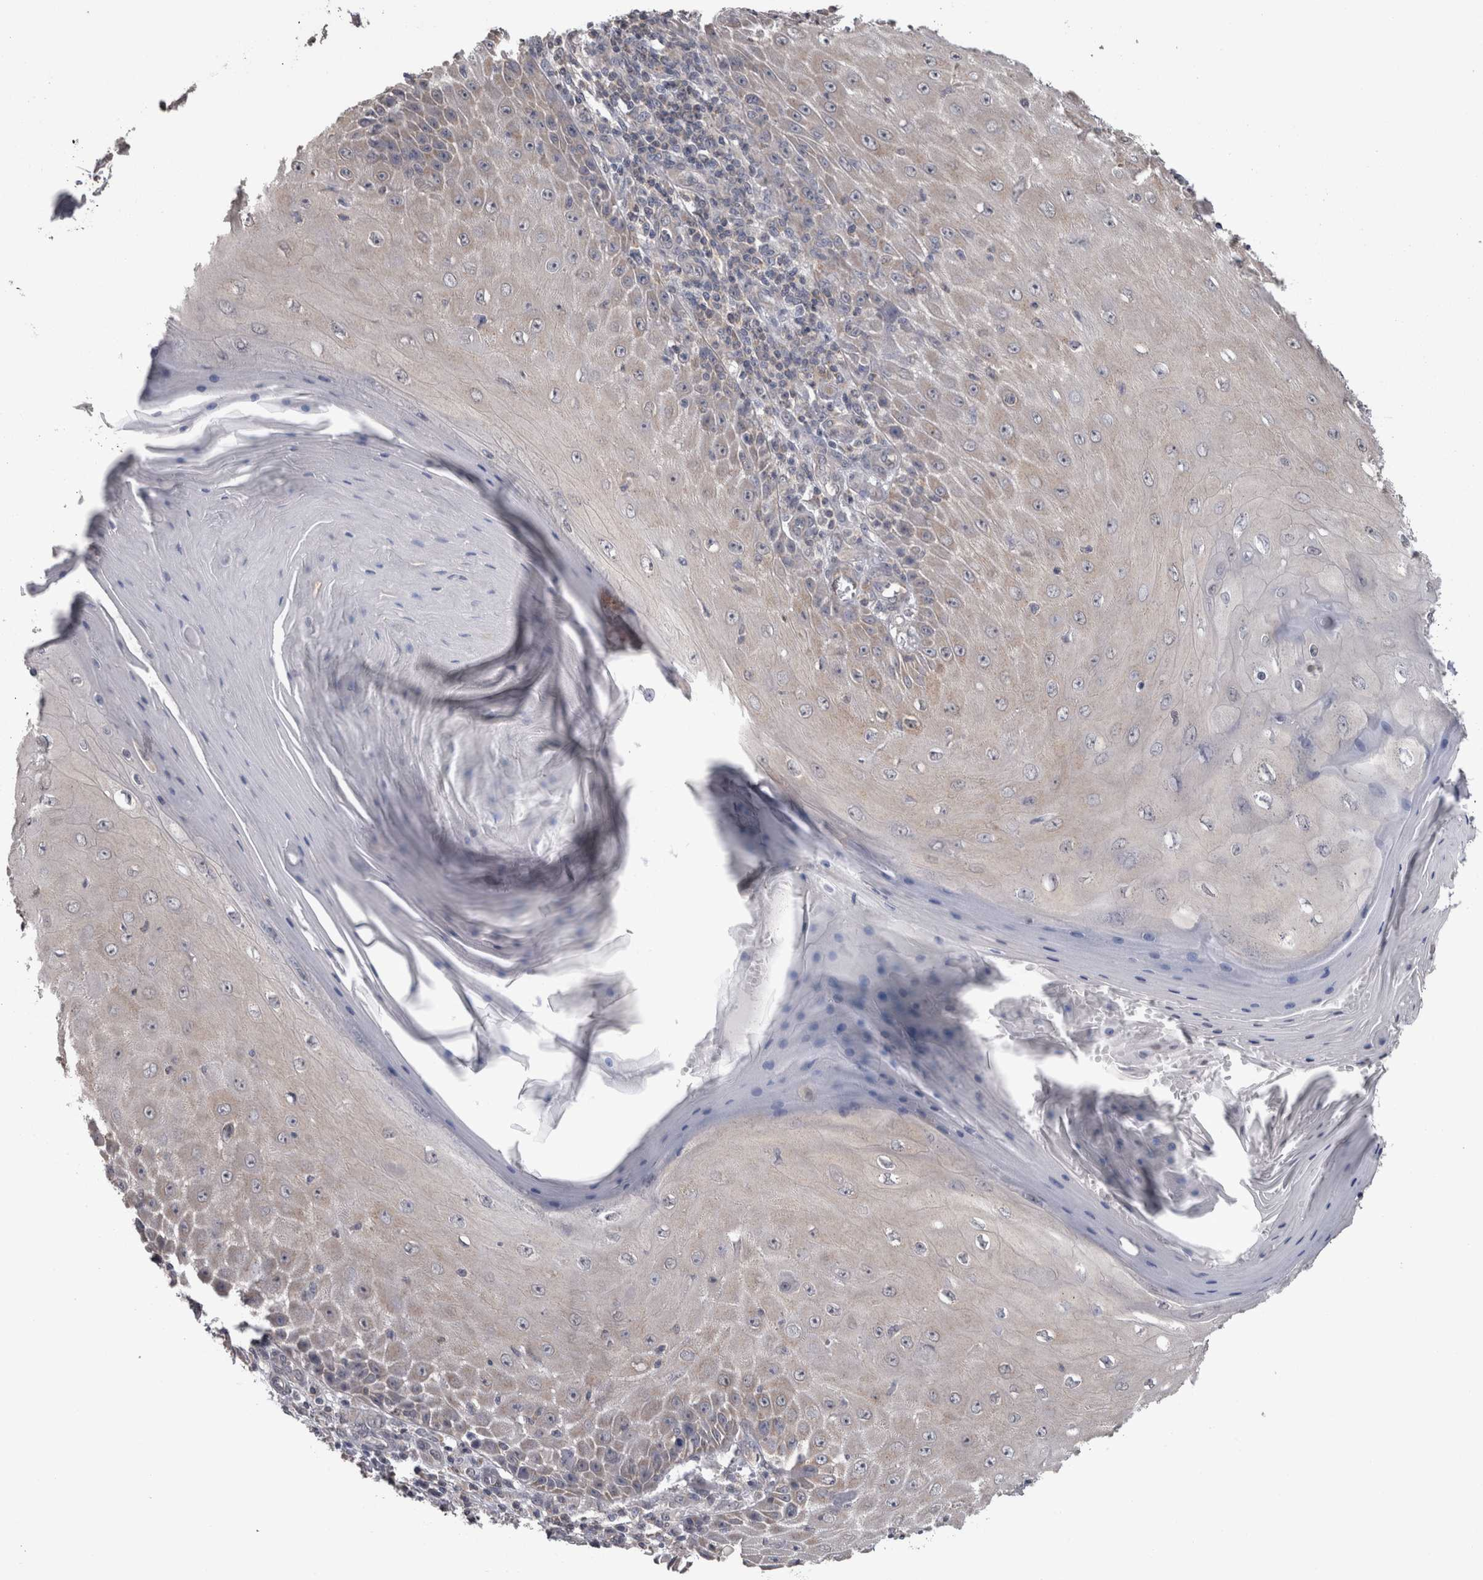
{"staining": {"intensity": "weak", "quantity": "25%-75%", "location": "cytoplasmic/membranous"}, "tissue": "skin cancer", "cell_type": "Tumor cells", "image_type": "cancer", "snomed": [{"axis": "morphology", "description": "Squamous cell carcinoma, NOS"}, {"axis": "topography", "description": "Skin"}], "caption": "IHC micrograph of neoplastic tissue: human skin squamous cell carcinoma stained using IHC exhibits low levels of weak protein expression localized specifically in the cytoplasmic/membranous of tumor cells, appearing as a cytoplasmic/membranous brown color.", "gene": "DDX6", "patient": {"sex": "female", "age": 73}}